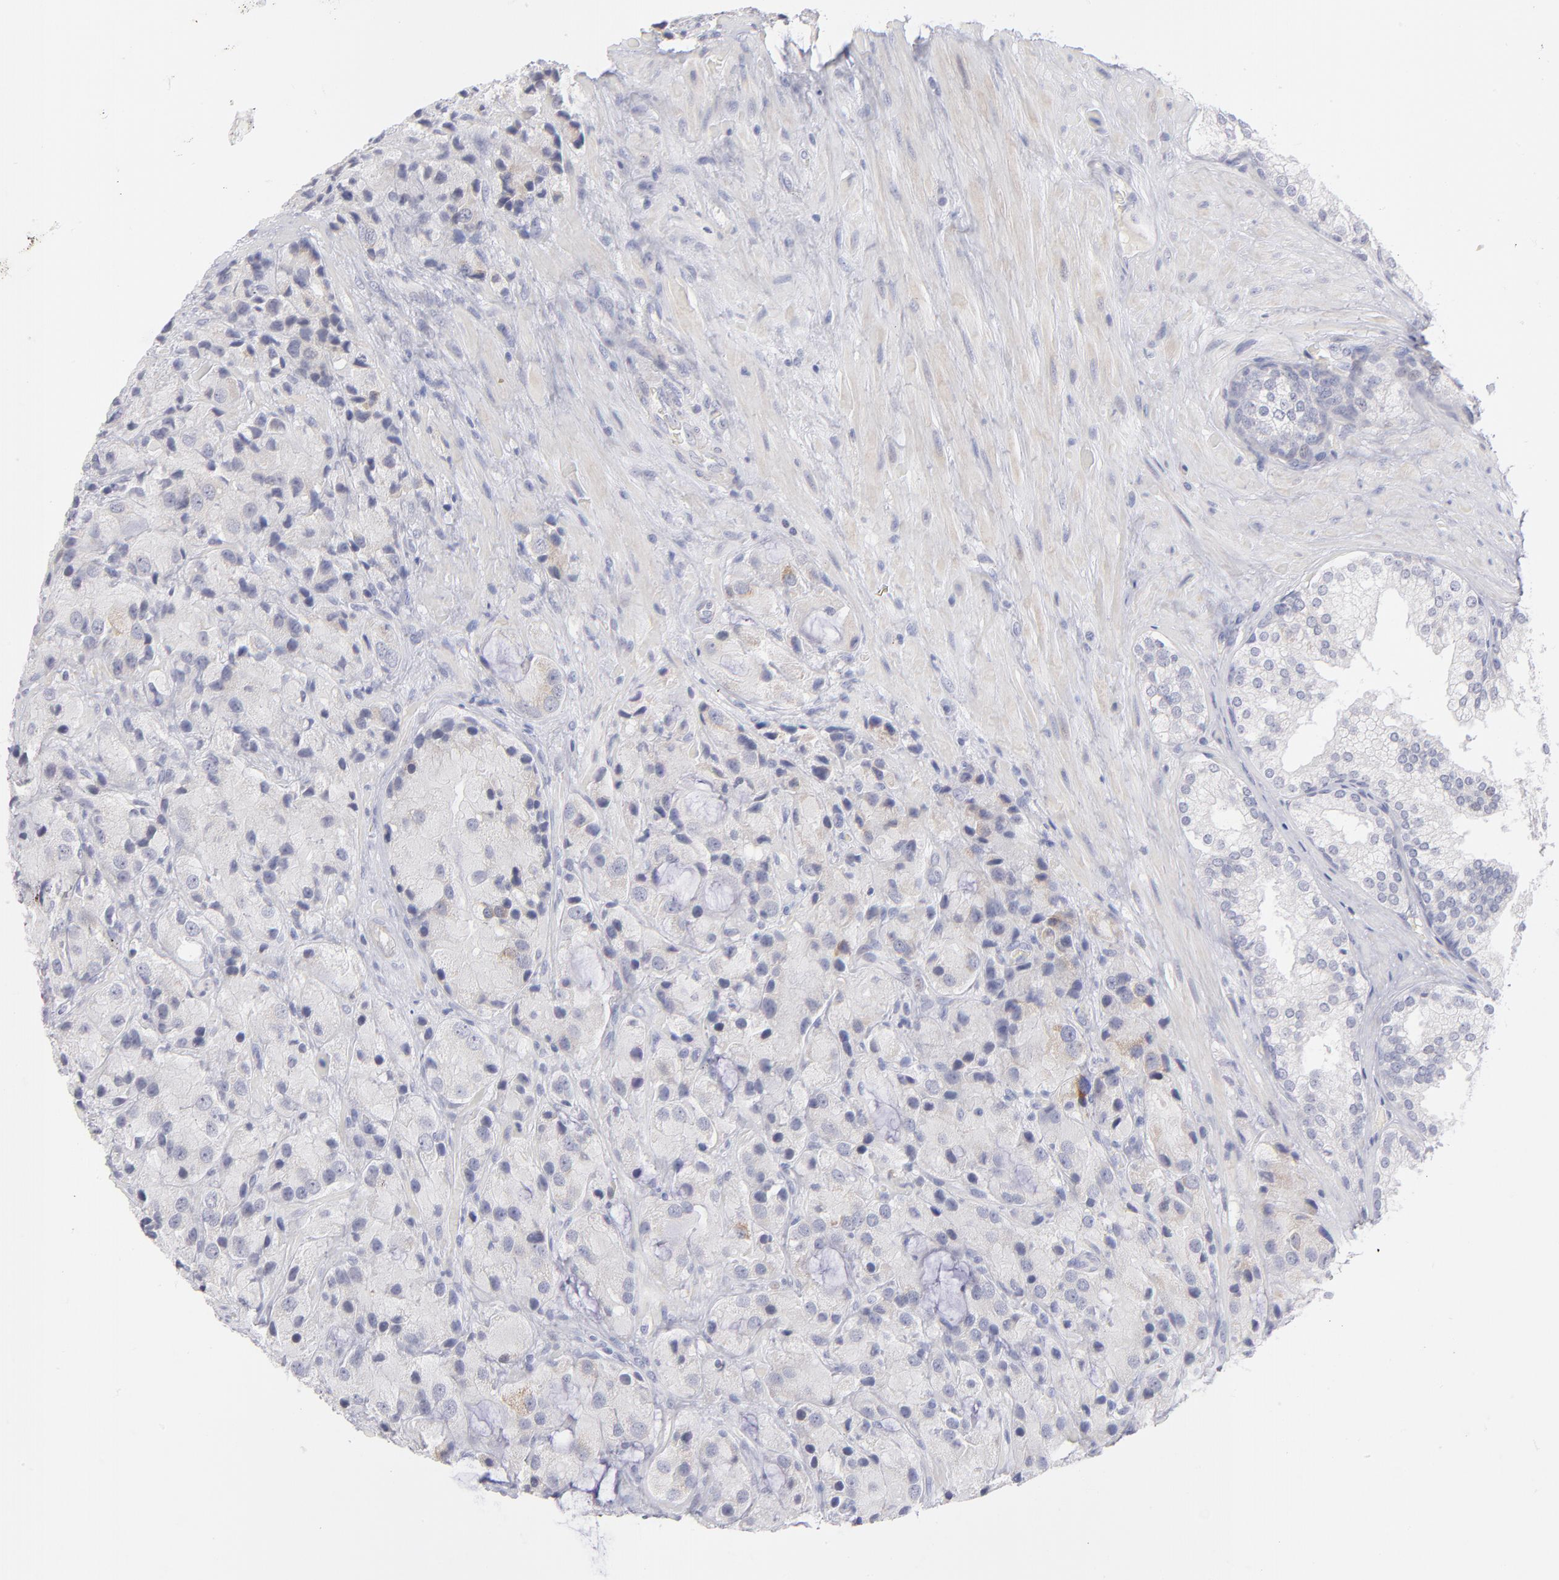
{"staining": {"intensity": "weak", "quantity": "<25%", "location": "cytoplasmic/membranous"}, "tissue": "prostate cancer", "cell_type": "Tumor cells", "image_type": "cancer", "snomed": [{"axis": "morphology", "description": "Adenocarcinoma, High grade"}, {"axis": "topography", "description": "Prostate"}], "caption": "This is an immunohistochemistry histopathology image of high-grade adenocarcinoma (prostate). There is no positivity in tumor cells.", "gene": "MTHFD2", "patient": {"sex": "male", "age": 70}}